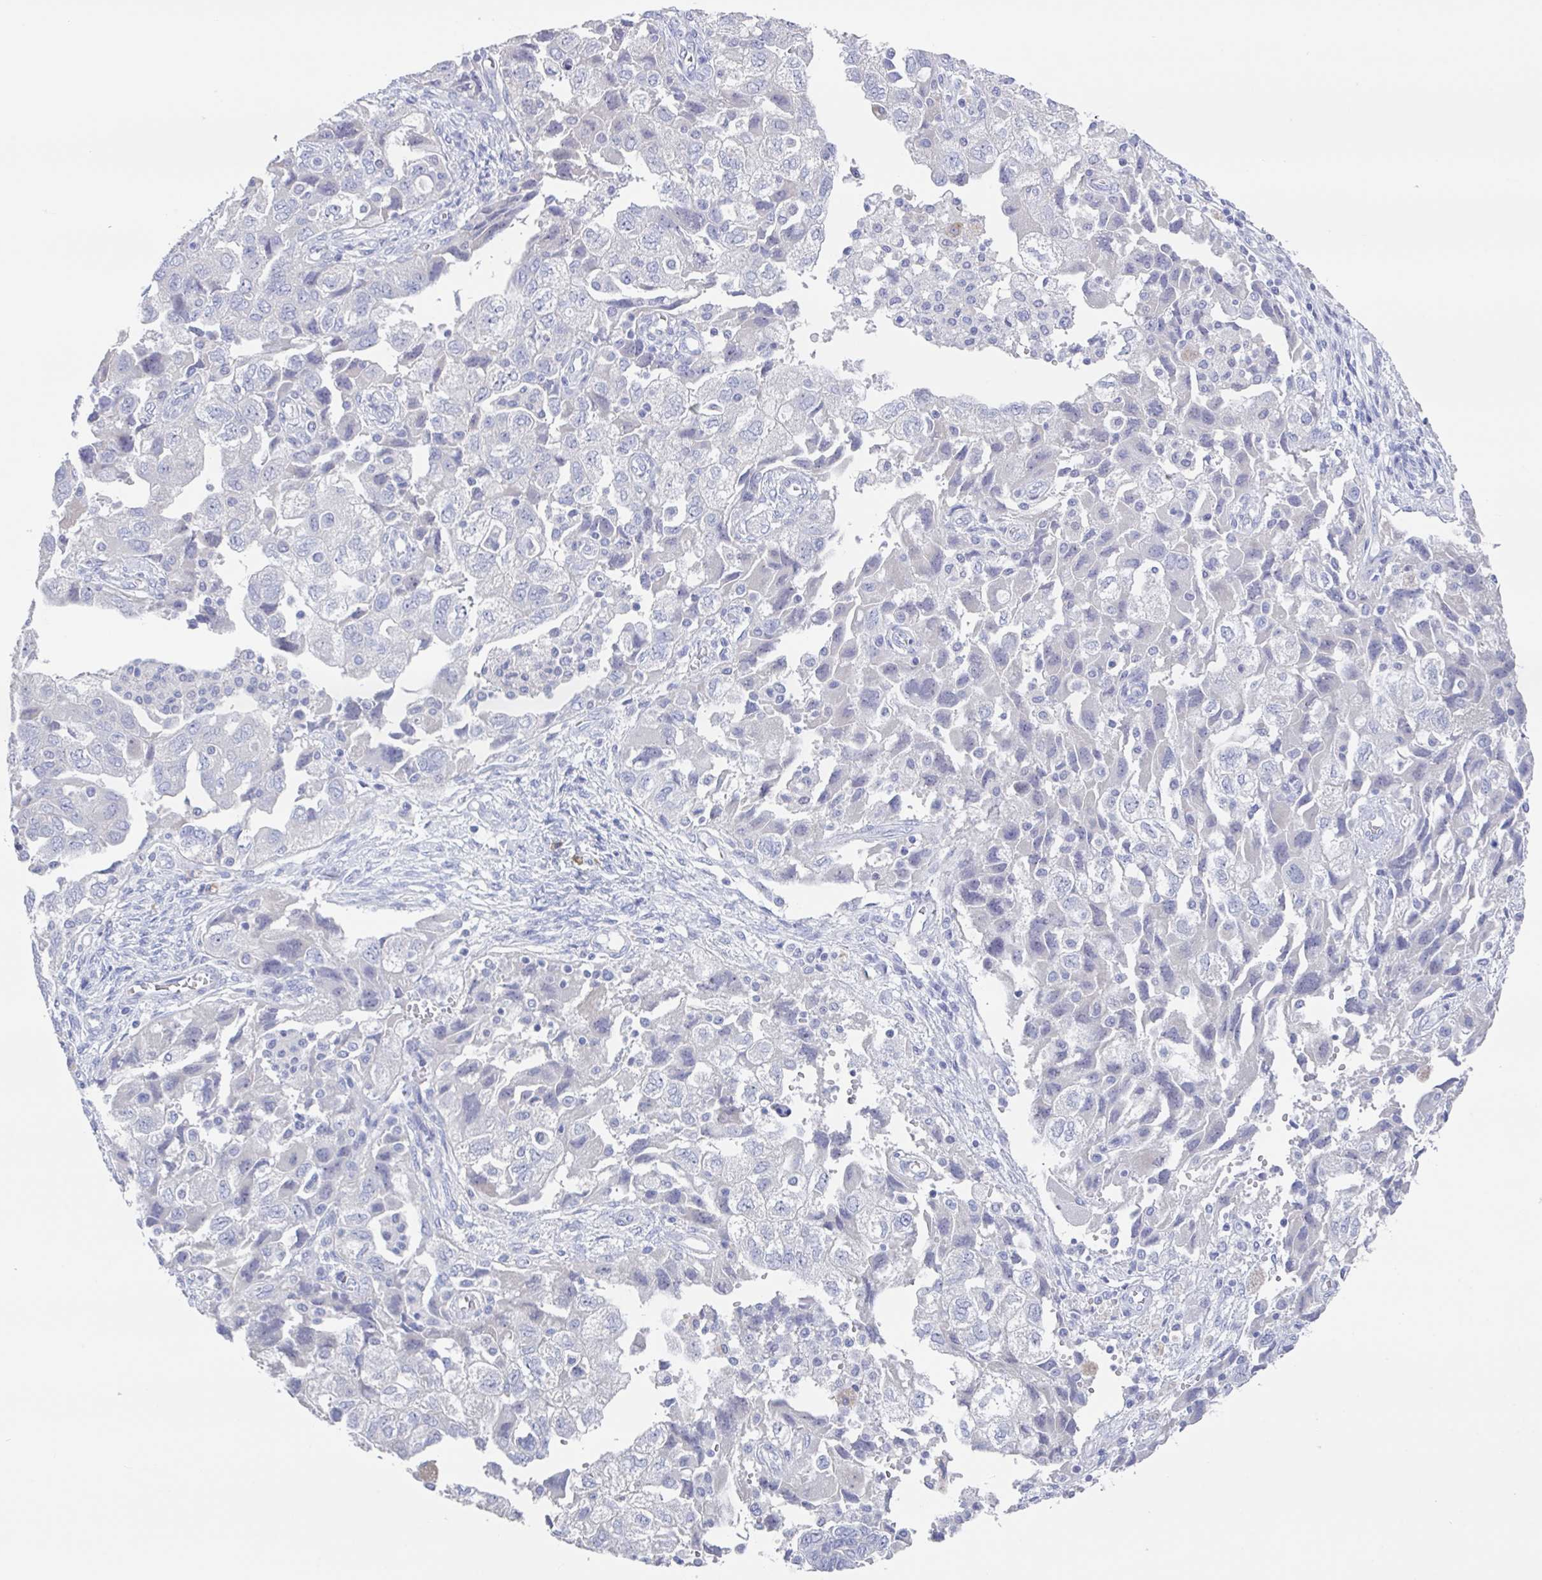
{"staining": {"intensity": "negative", "quantity": "none", "location": "none"}, "tissue": "ovarian cancer", "cell_type": "Tumor cells", "image_type": "cancer", "snomed": [{"axis": "morphology", "description": "Carcinoma, NOS"}, {"axis": "morphology", "description": "Cystadenocarcinoma, serous, NOS"}, {"axis": "topography", "description": "Ovary"}], "caption": "Tumor cells are negative for brown protein staining in ovarian cancer (carcinoma).", "gene": "NOXRED1", "patient": {"sex": "female", "age": 69}}